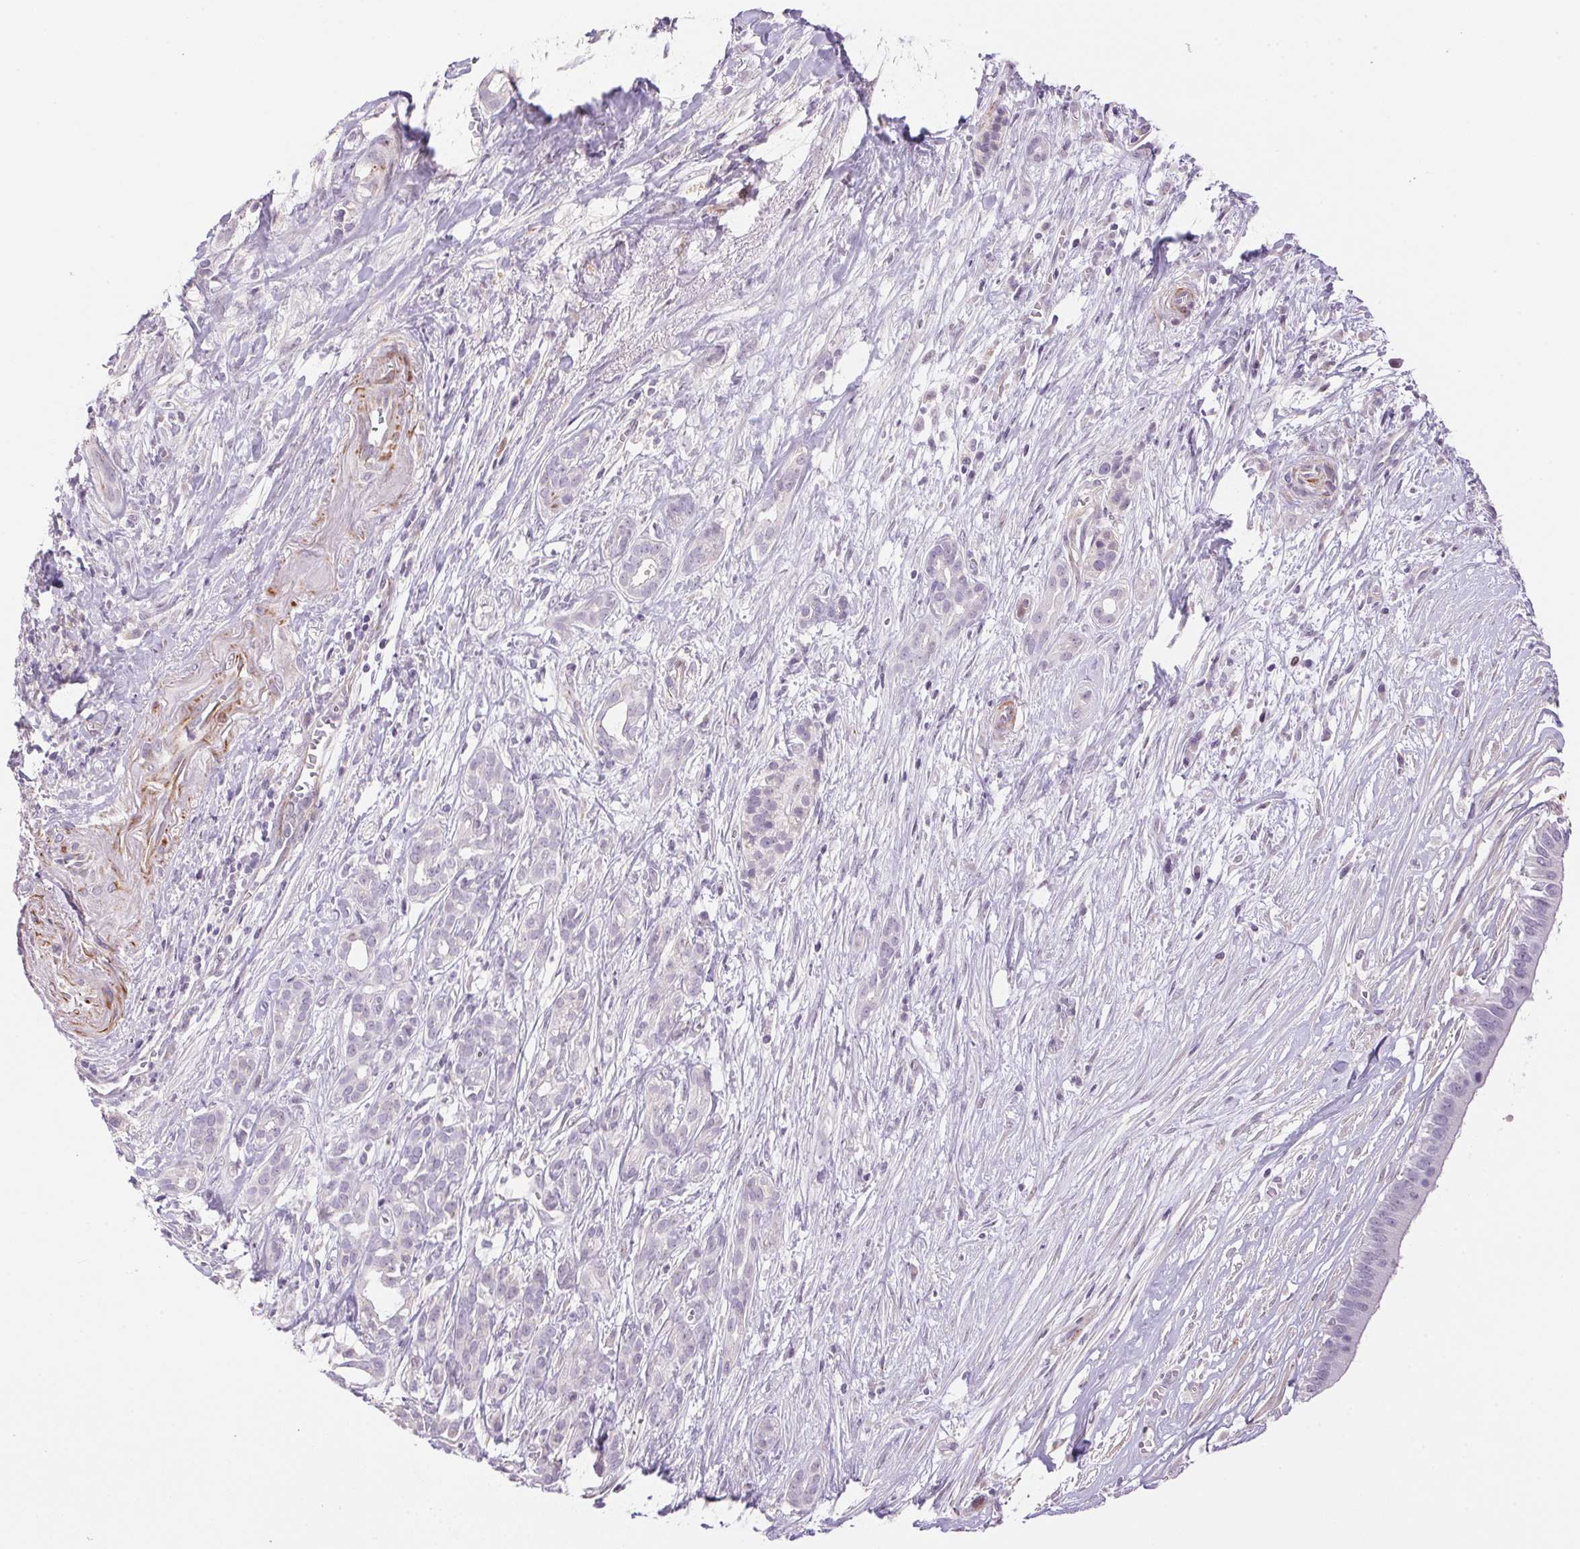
{"staining": {"intensity": "negative", "quantity": "none", "location": "none"}, "tissue": "pancreatic cancer", "cell_type": "Tumor cells", "image_type": "cancer", "snomed": [{"axis": "morphology", "description": "Adenocarcinoma, NOS"}, {"axis": "topography", "description": "Pancreas"}], "caption": "Pancreatic cancer was stained to show a protein in brown. There is no significant positivity in tumor cells. (Immunohistochemistry (ihc), brightfield microscopy, high magnification).", "gene": "GYG2", "patient": {"sex": "male", "age": 61}}